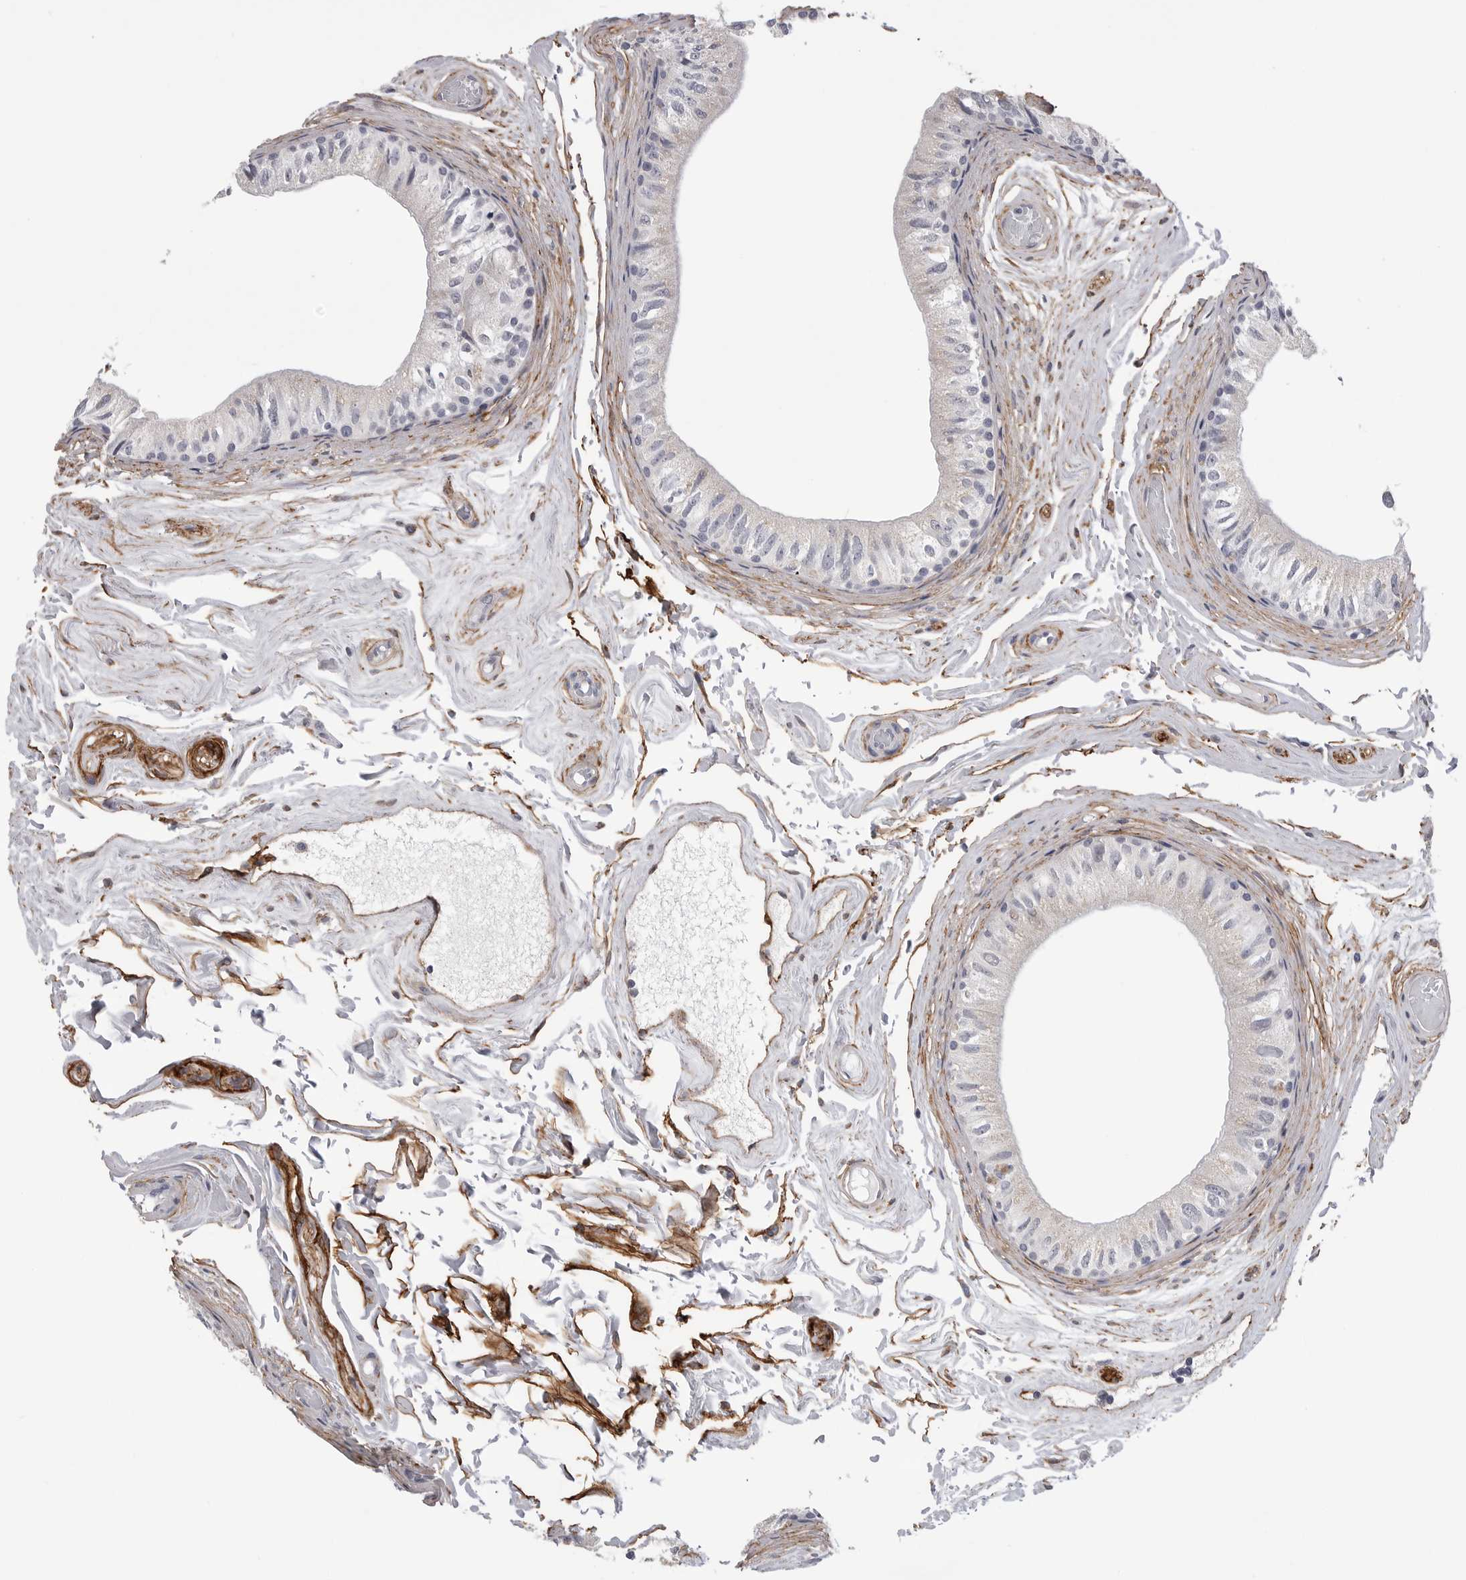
{"staining": {"intensity": "negative", "quantity": "none", "location": "none"}, "tissue": "epididymis", "cell_type": "Glandular cells", "image_type": "normal", "snomed": [{"axis": "morphology", "description": "Normal tissue, NOS"}, {"axis": "topography", "description": "Epididymis"}], "caption": "High magnification brightfield microscopy of normal epididymis stained with DAB (3,3'-diaminobenzidine) (brown) and counterstained with hematoxylin (blue): glandular cells show no significant staining. Brightfield microscopy of immunohistochemistry (IHC) stained with DAB (brown) and hematoxylin (blue), captured at high magnification.", "gene": "AKAP12", "patient": {"sex": "male", "age": 79}}